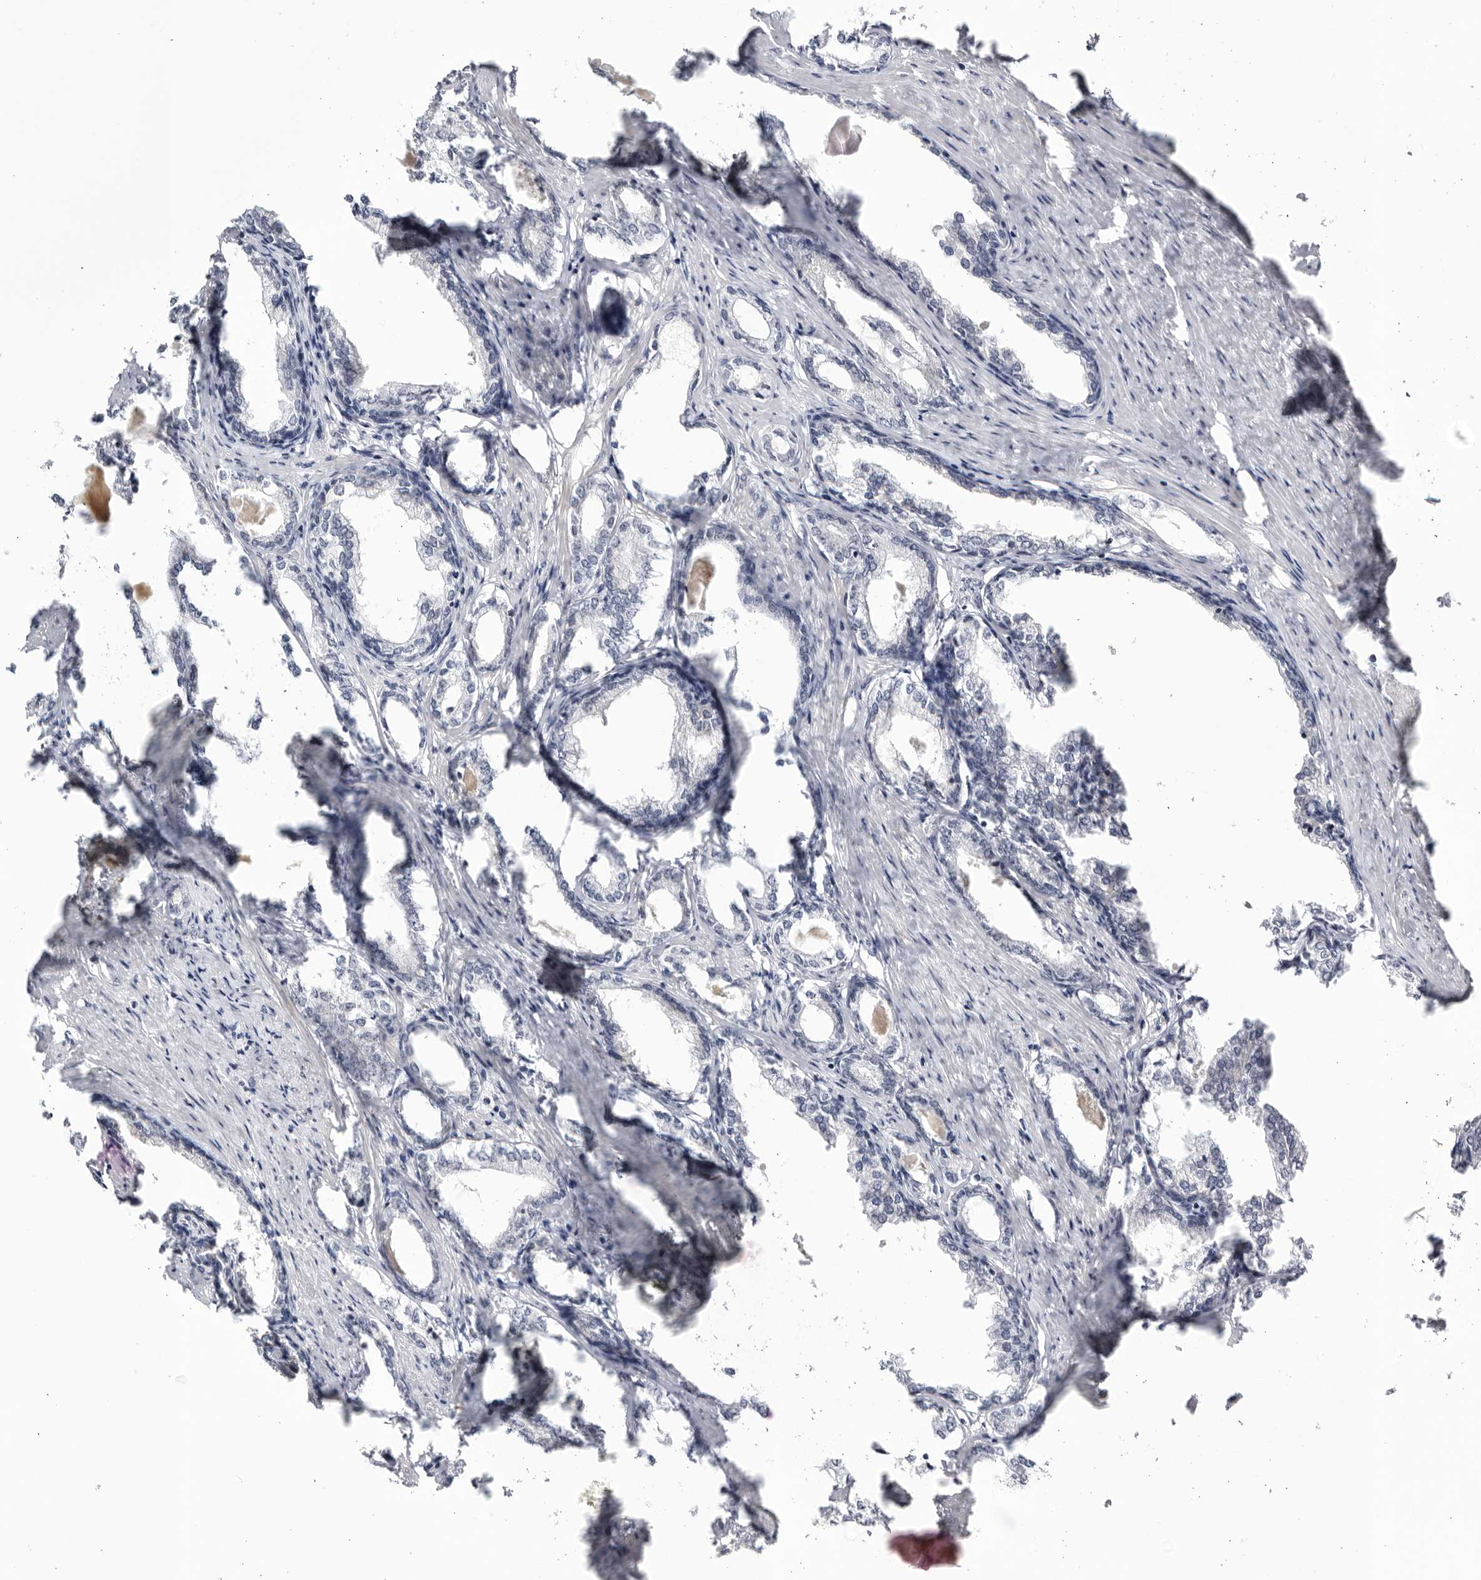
{"staining": {"intensity": "negative", "quantity": "none", "location": "none"}, "tissue": "prostate cancer", "cell_type": "Tumor cells", "image_type": "cancer", "snomed": [{"axis": "morphology", "description": "Adenocarcinoma, High grade"}, {"axis": "topography", "description": "Prostate"}], "caption": "Protein analysis of prostate adenocarcinoma (high-grade) shows no significant expression in tumor cells.", "gene": "CNBD1", "patient": {"sex": "male", "age": 58}}